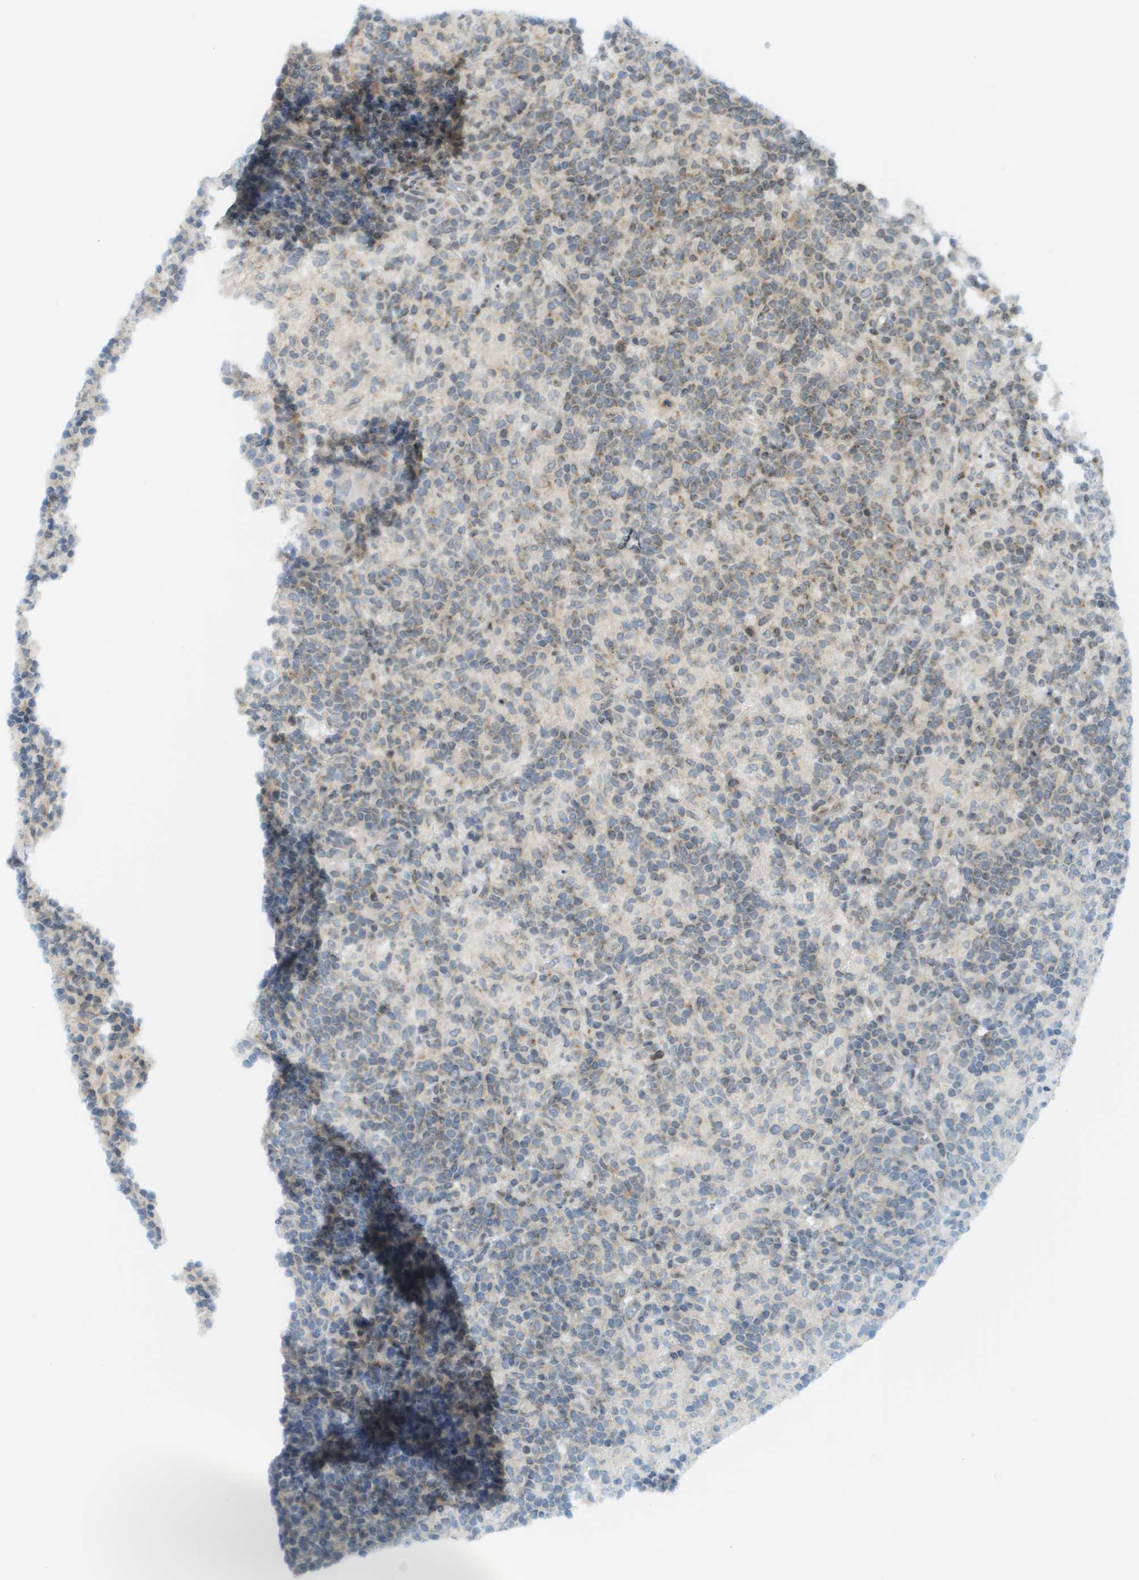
{"staining": {"intensity": "negative", "quantity": "none", "location": "none"}, "tissue": "lymphoma", "cell_type": "Tumor cells", "image_type": "cancer", "snomed": [{"axis": "morphology", "description": "Hodgkin's disease, NOS"}, {"axis": "topography", "description": "Lymph node"}], "caption": "An immunohistochemistry photomicrograph of Hodgkin's disease is shown. There is no staining in tumor cells of Hodgkin's disease. The staining is performed using DAB brown chromogen with nuclei counter-stained in using hematoxylin.", "gene": "EVC", "patient": {"sex": "male", "age": 70}}